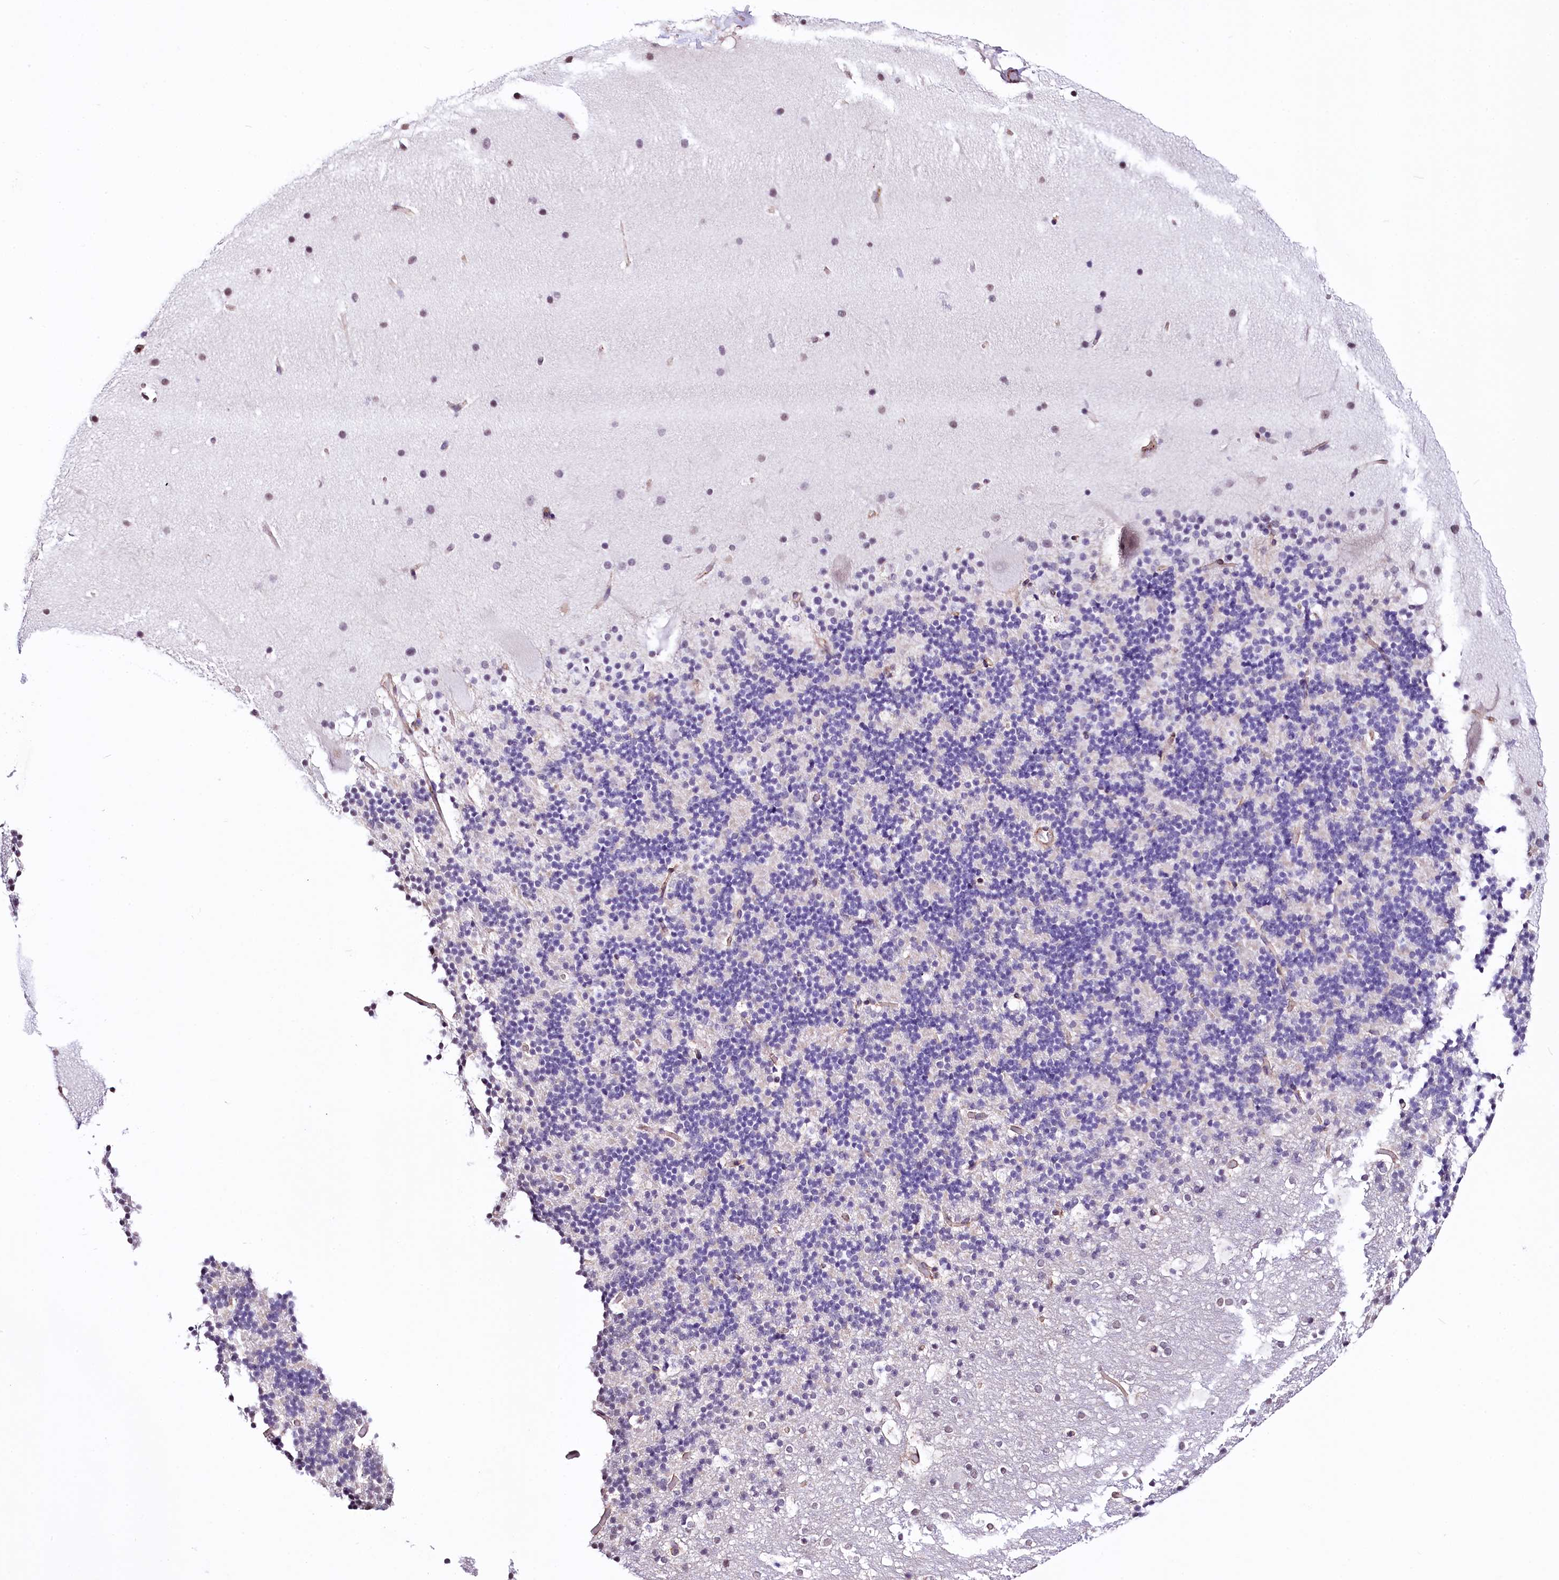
{"staining": {"intensity": "negative", "quantity": "none", "location": "none"}, "tissue": "cerebellum", "cell_type": "Cells in granular layer", "image_type": "normal", "snomed": [{"axis": "morphology", "description": "Normal tissue, NOS"}, {"axis": "topography", "description": "Cerebellum"}], "caption": "Unremarkable cerebellum was stained to show a protein in brown. There is no significant expression in cells in granular layer.", "gene": "ST7", "patient": {"sex": "male", "age": 57}}